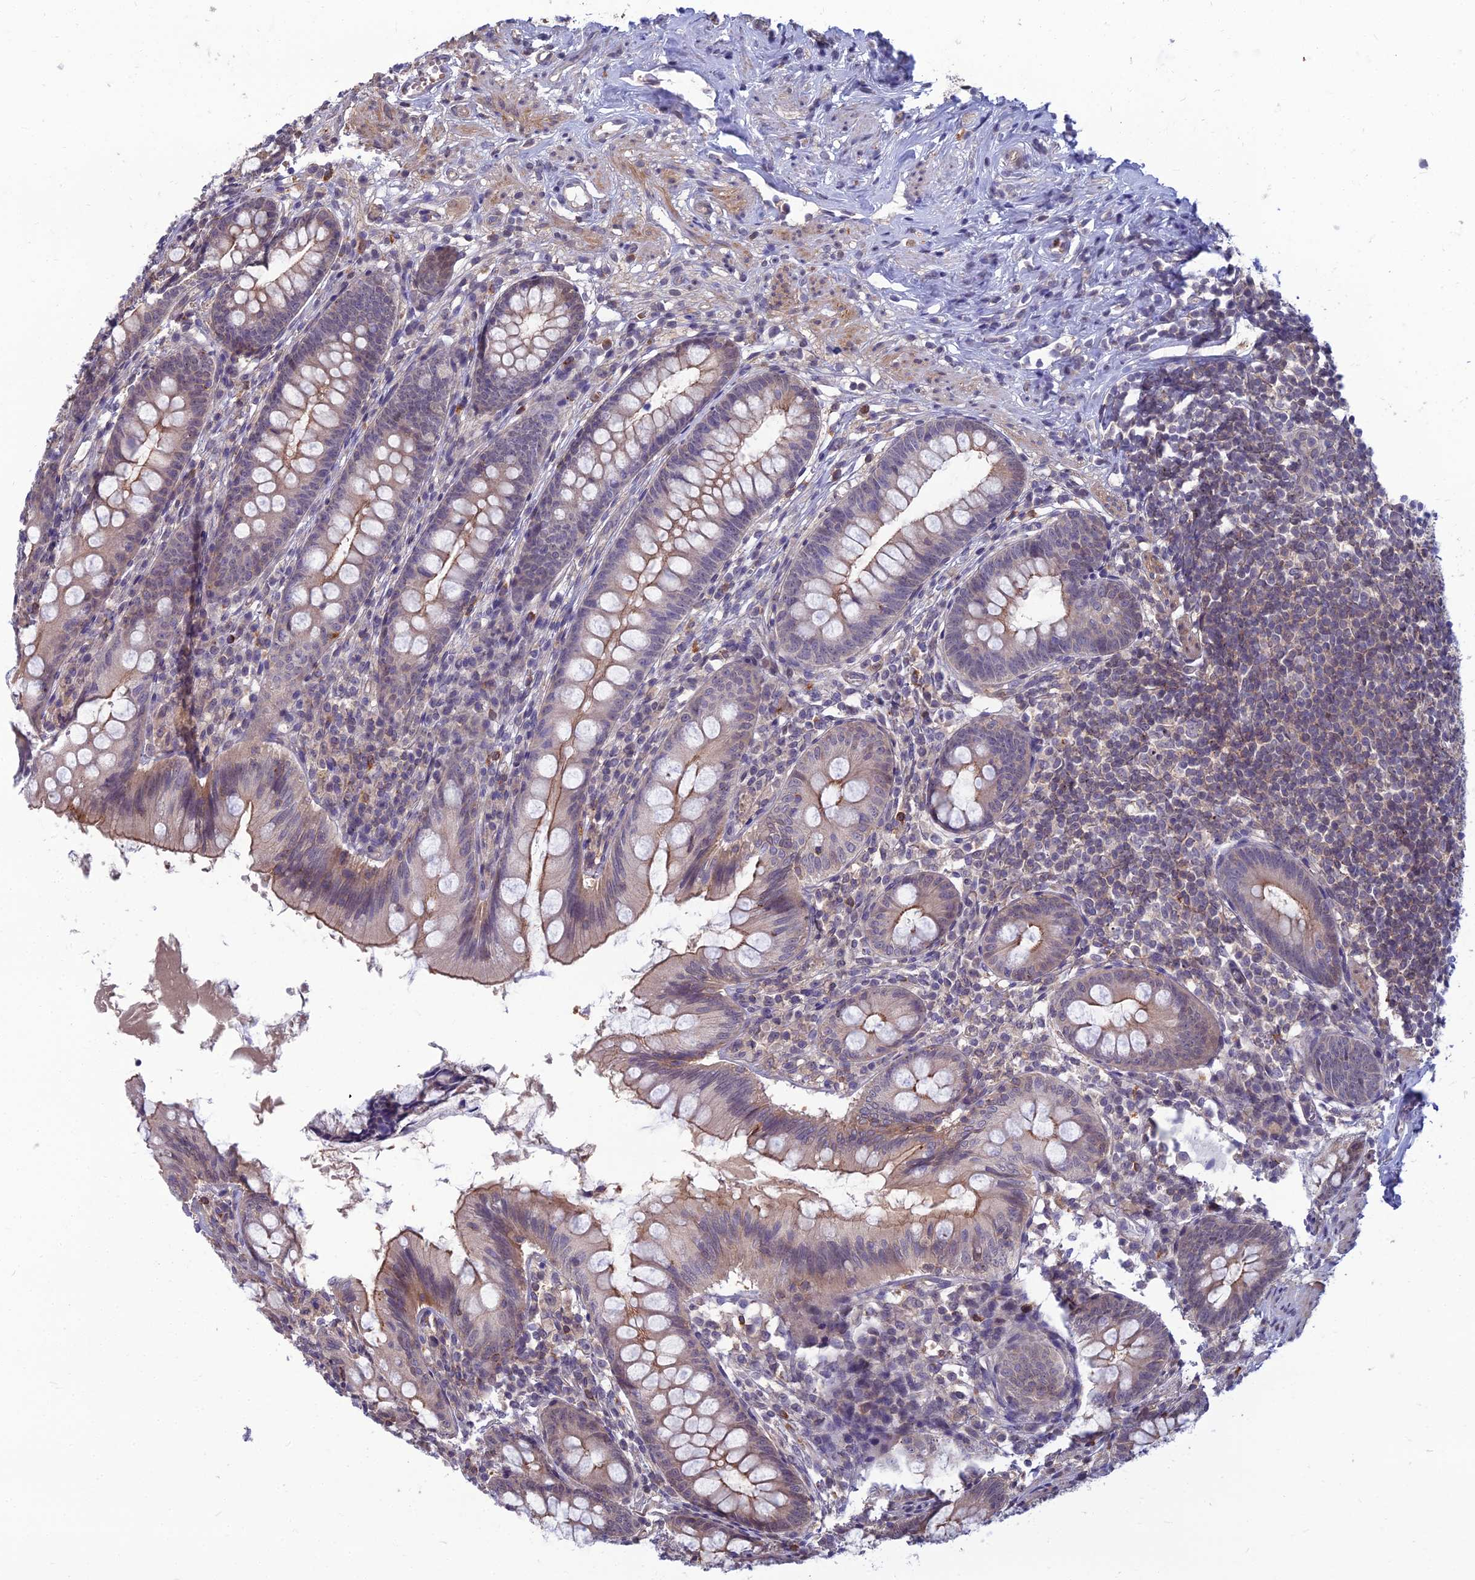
{"staining": {"intensity": "moderate", "quantity": "25%-75%", "location": "cytoplasmic/membranous"}, "tissue": "appendix", "cell_type": "Glandular cells", "image_type": "normal", "snomed": [{"axis": "morphology", "description": "Normal tissue, NOS"}, {"axis": "topography", "description": "Appendix"}], "caption": "A medium amount of moderate cytoplasmic/membranous staining is present in approximately 25%-75% of glandular cells in unremarkable appendix. Using DAB (3,3'-diaminobenzidine) (brown) and hematoxylin (blue) stains, captured at high magnification using brightfield microscopy.", "gene": "OPA3", "patient": {"sex": "female", "age": 51}}